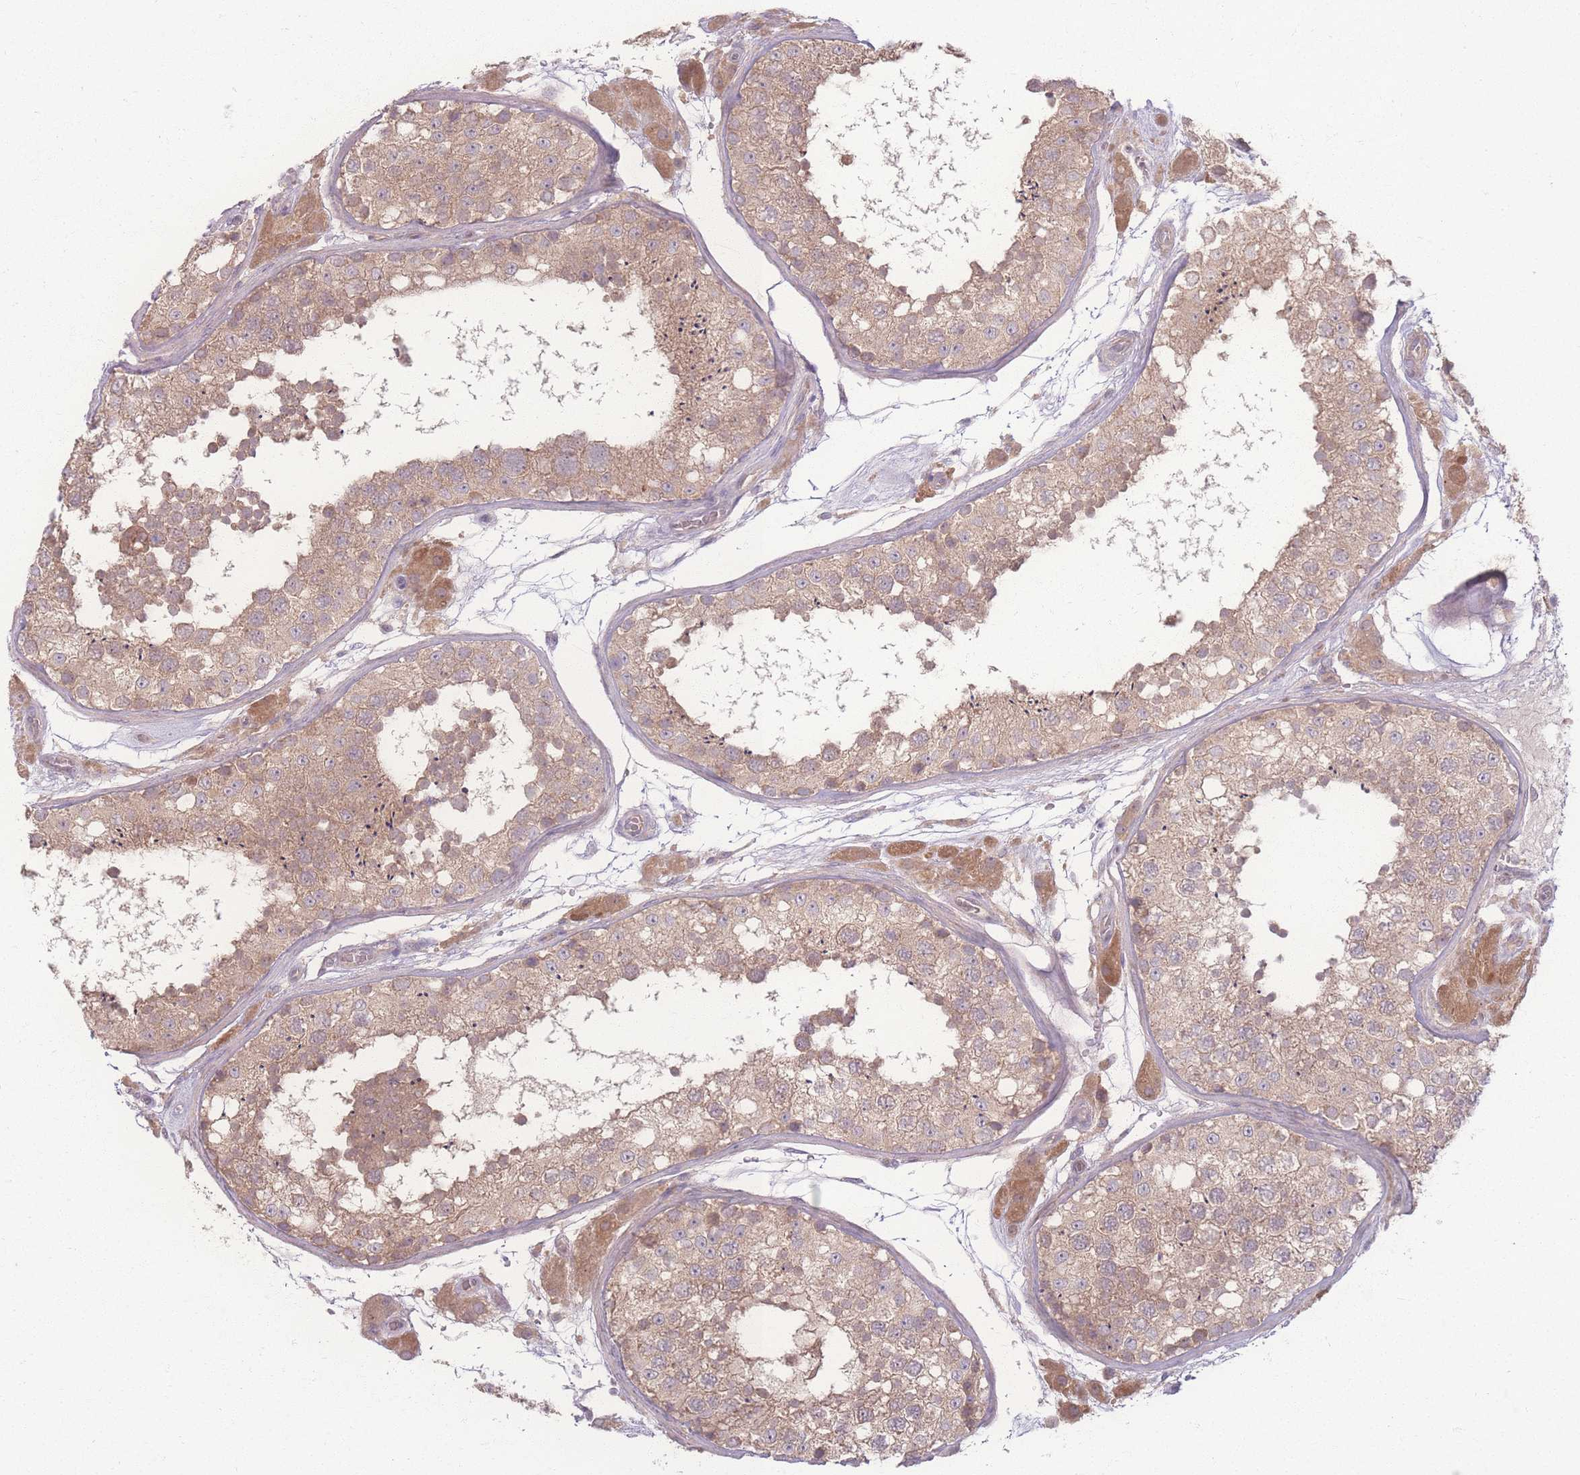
{"staining": {"intensity": "weak", "quantity": ">75%", "location": "cytoplasmic/membranous"}, "tissue": "testis", "cell_type": "Cells in seminiferous ducts", "image_type": "normal", "snomed": [{"axis": "morphology", "description": "Normal tissue, NOS"}, {"axis": "topography", "description": "Testis"}], "caption": "A high-resolution photomicrograph shows immunohistochemistry staining of normal testis, which shows weak cytoplasmic/membranous staining in approximately >75% of cells in seminiferous ducts. Nuclei are stained in blue.", "gene": "INSR", "patient": {"sex": "male", "age": 26}}